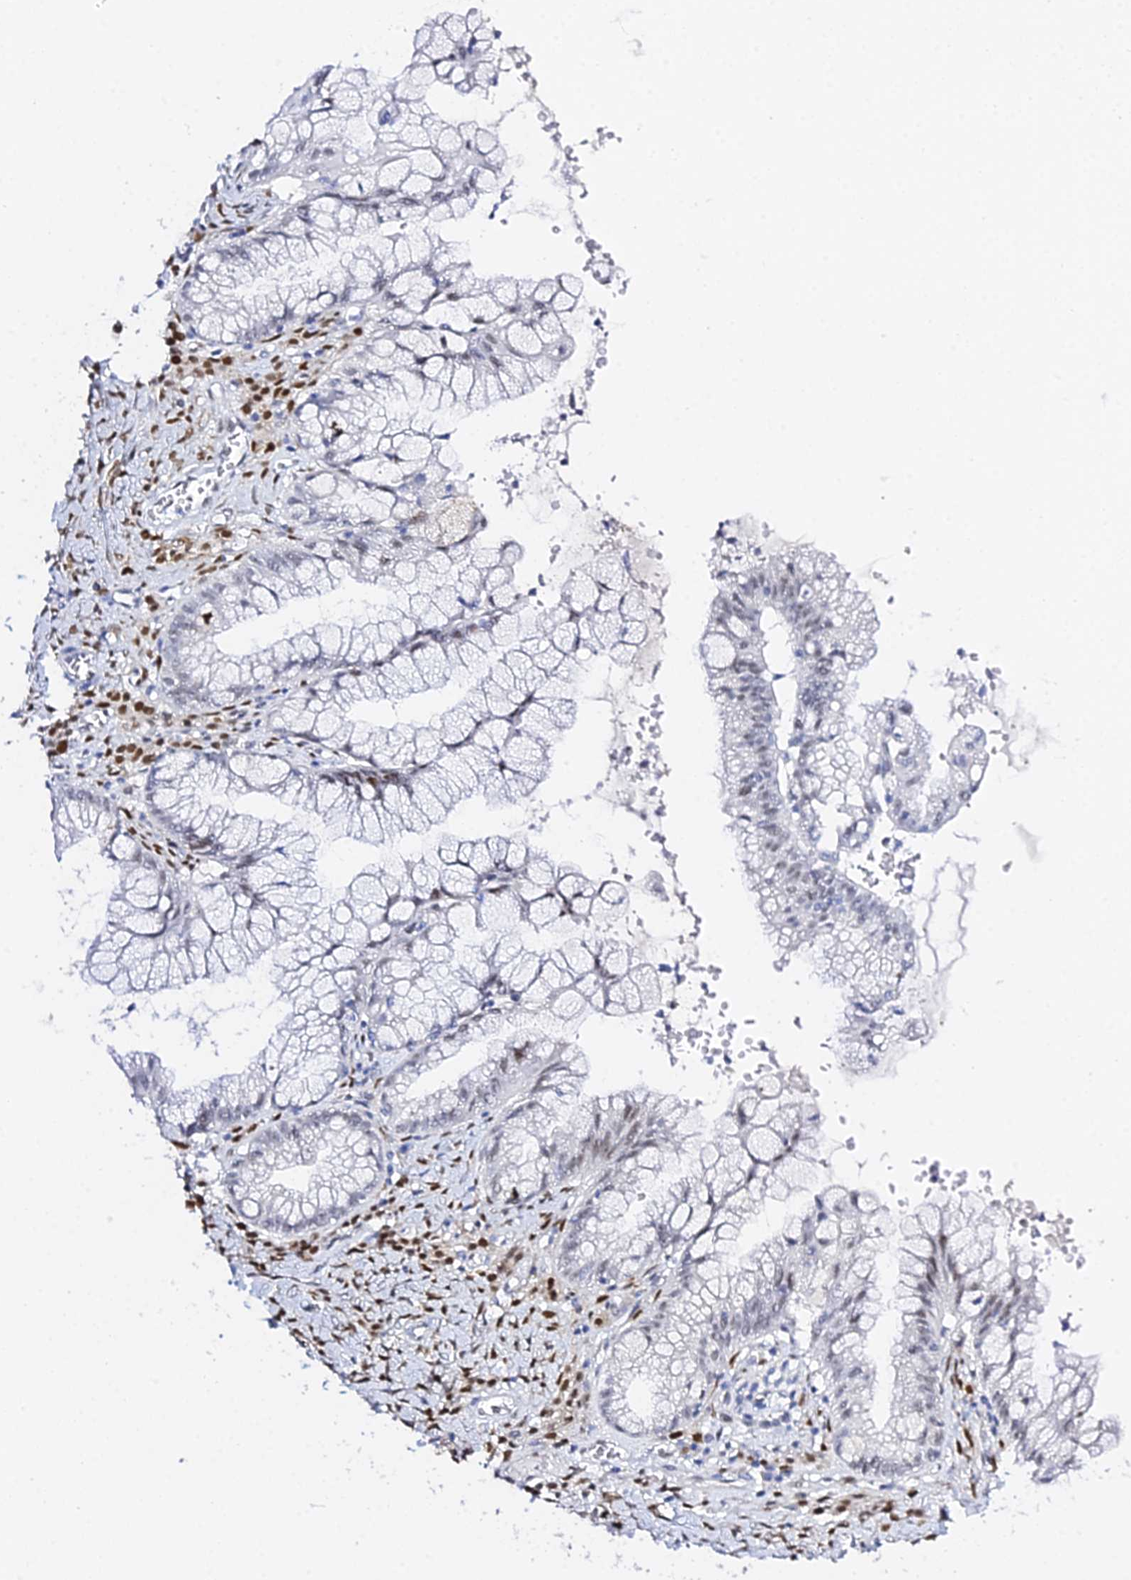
{"staining": {"intensity": "weak", "quantity": "<25%", "location": "nuclear"}, "tissue": "ovarian cancer", "cell_type": "Tumor cells", "image_type": "cancer", "snomed": [{"axis": "morphology", "description": "Cystadenocarcinoma, mucinous, NOS"}, {"axis": "topography", "description": "Ovary"}], "caption": "An IHC photomicrograph of ovarian cancer (mucinous cystadenocarcinoma) is shown. There is no staining in tumor cells of ovarian cancer (mucinous cystadenocarcinoma). (DAB IHC with hematoxylin counter stain).", "gene": "POFUT2", "patient": {"sex": "female", "age": 70}}